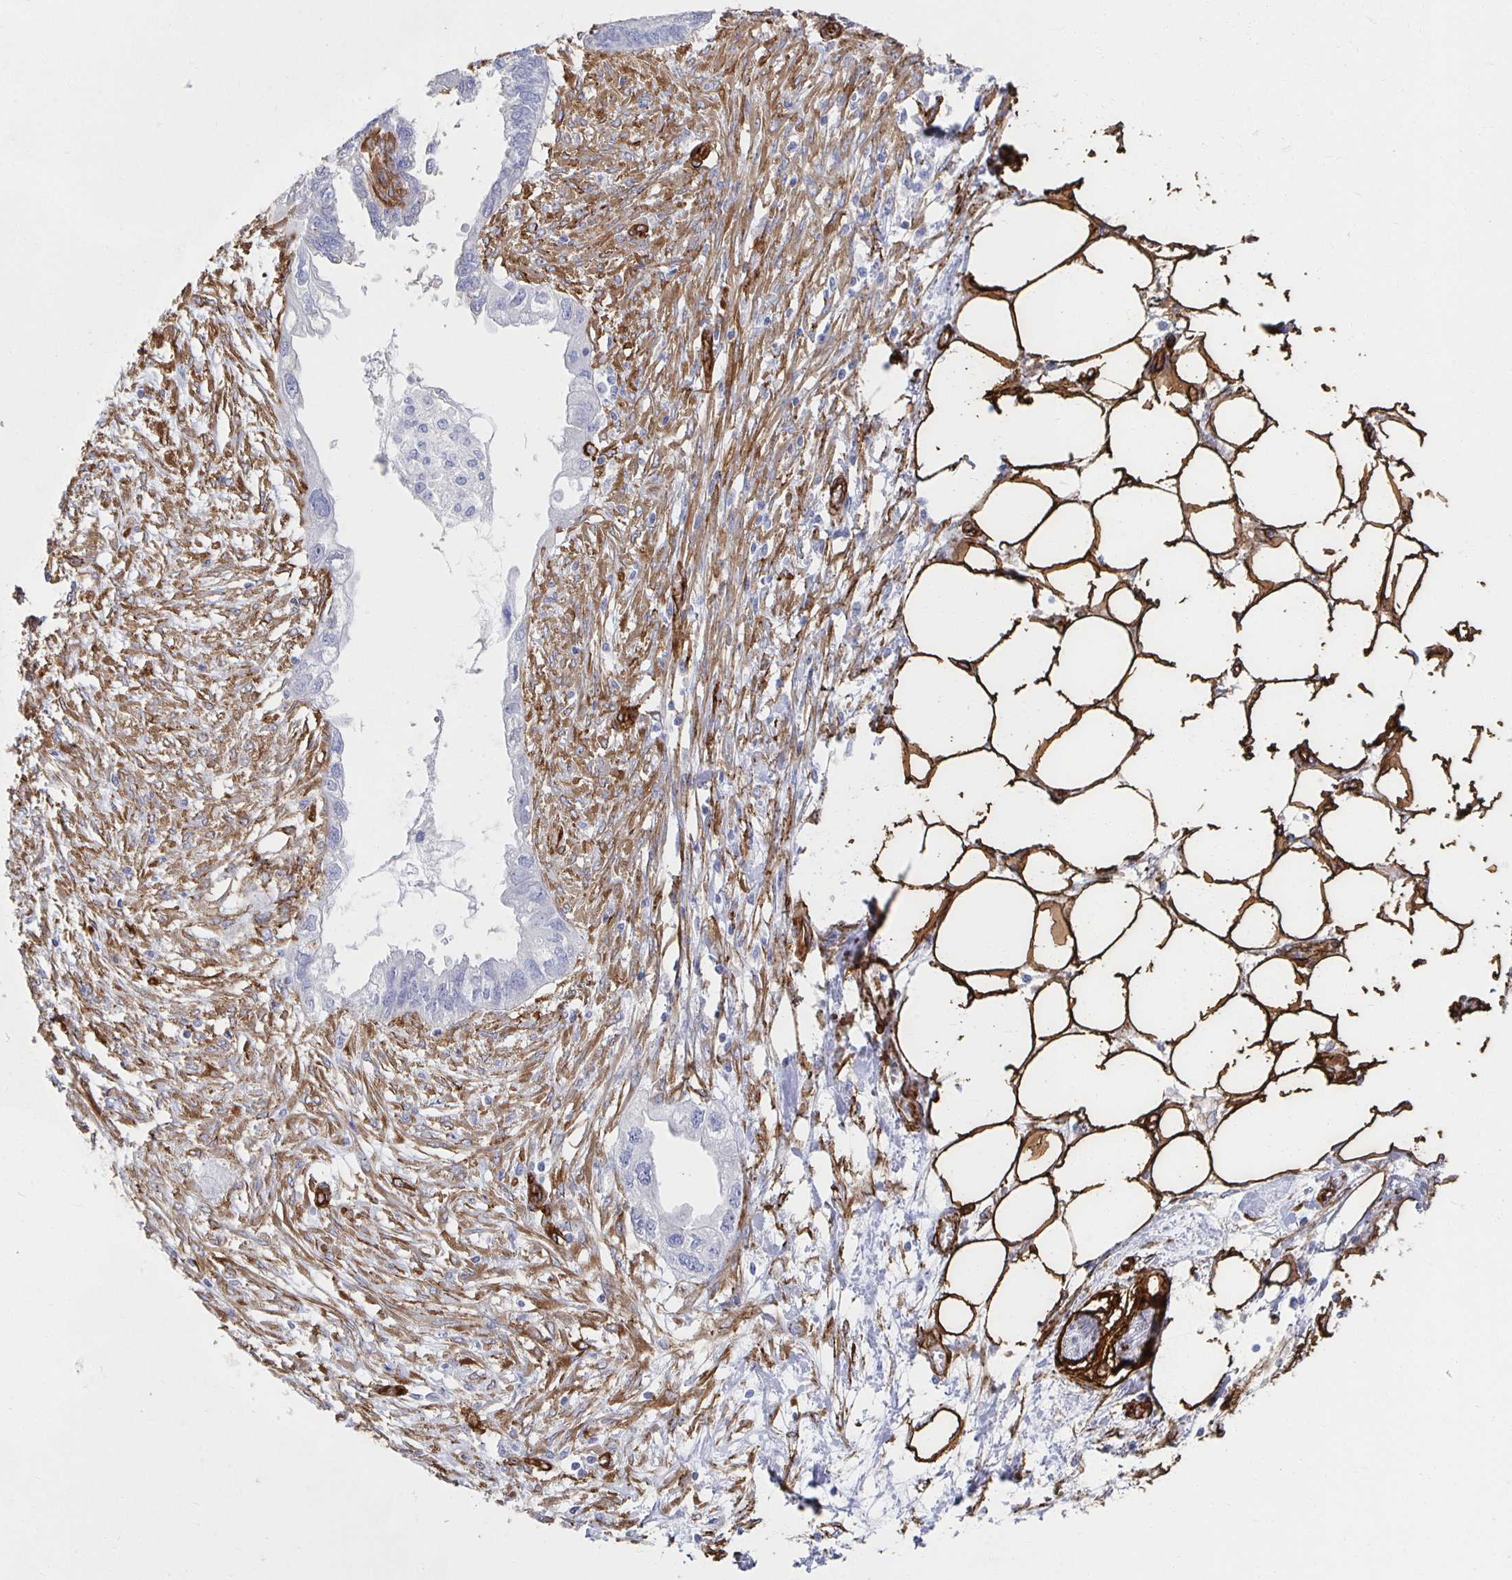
{"staining": {"intensity": "negative", "quantity": "none", "location": "none"}, "tissue": "endometrial cancer", "cell_type": "Tumor cells", "image_type": "cancer", "snomed": [{"axis": "morphology", "description": "Adenocarcinoma, NOS"}, {"axis": "morphology", "description": "Adenocarcinoma, metastatic, NOS"}, {"axis": "topography", "description": "Adipose tissue"}, {"axis": "topography", "description": "Endometrium"}], "caption": "Tumor cells show no significant protein staining in endometrial cancer (metastatic adenocarcinoma).", "gene": "VIPR2", "patient": {"sex": "female", "age": 67}}